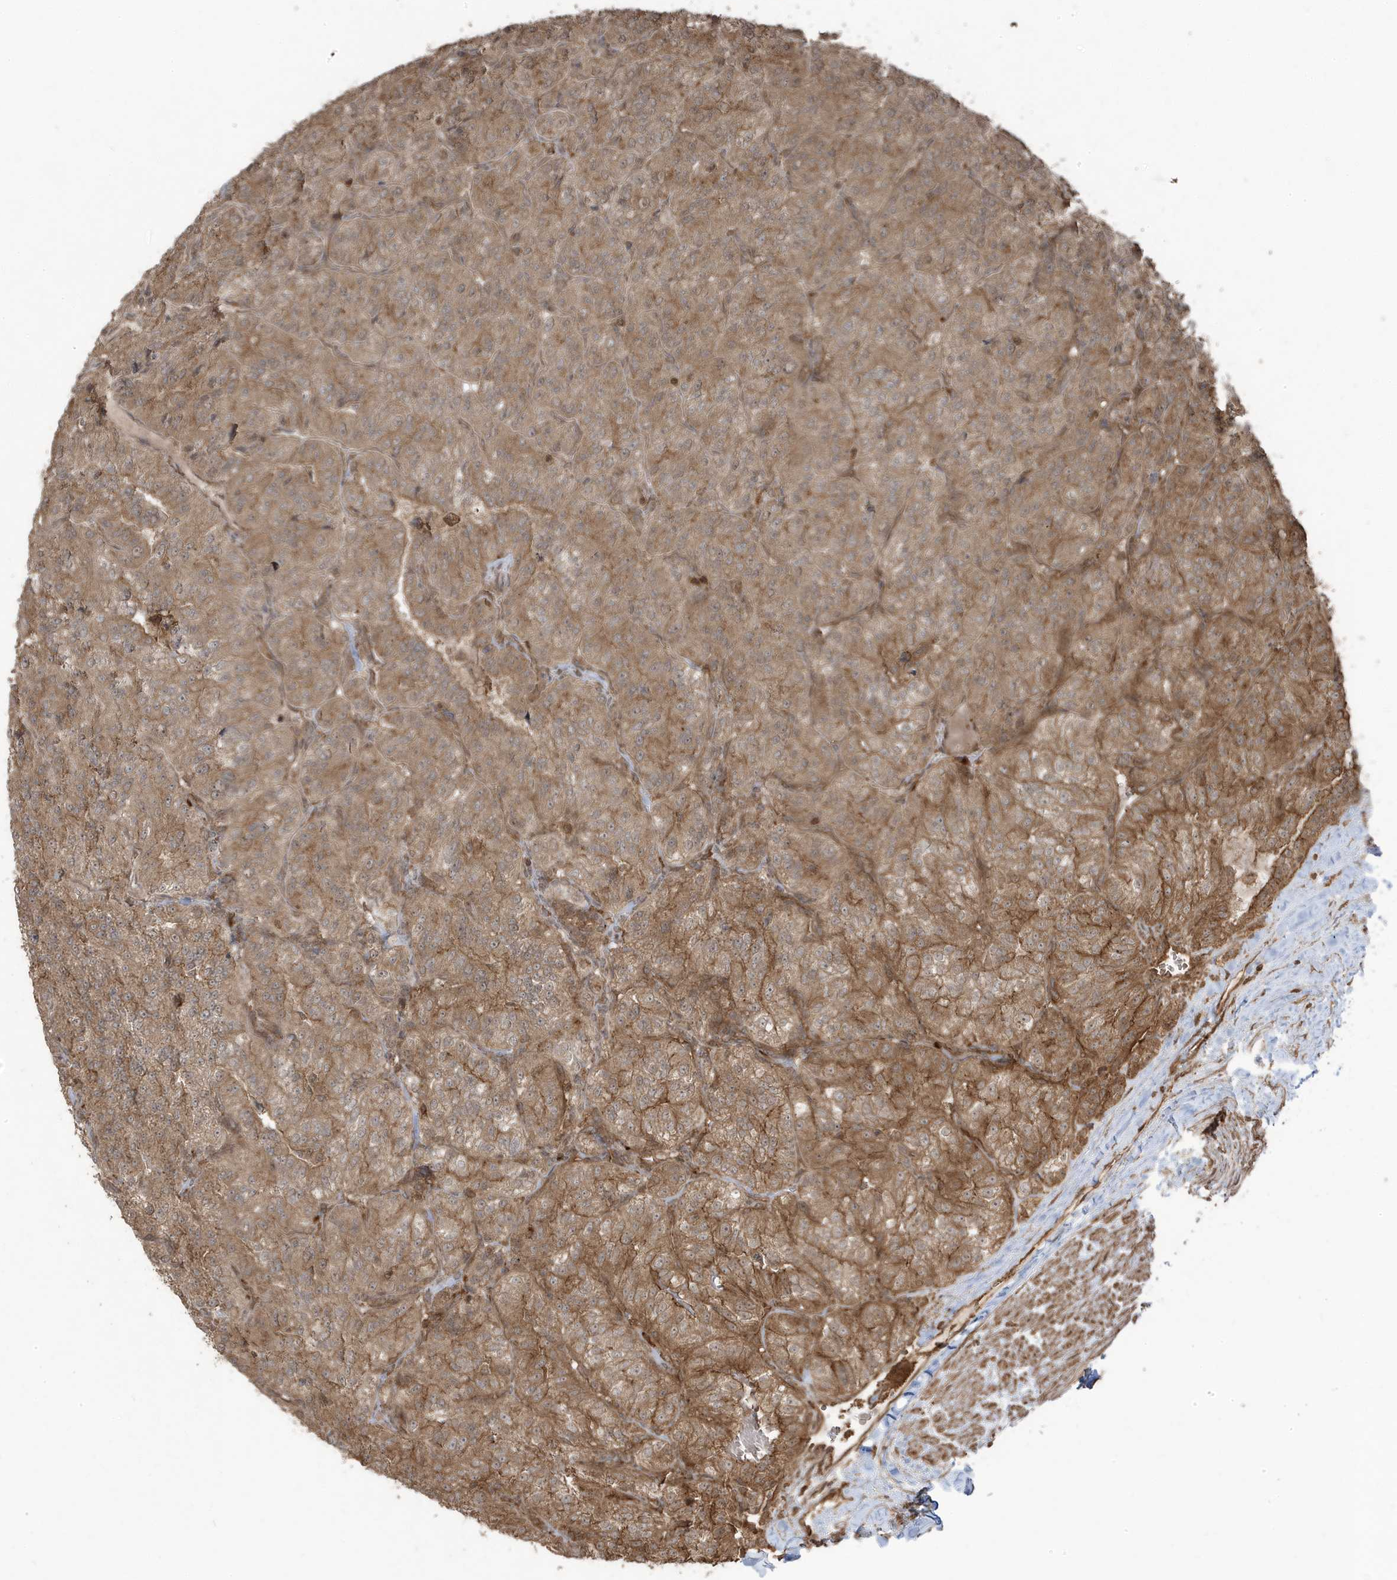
{"staining": {"intensity": "moderate", "quantity": ">75%", "location": "cytoplasmic/membranous"}, "tissue": "renal cancer", "cell_type": "Tumor cells", "image_type": "cancer", "snomed": [{"axis": "morphology", "description": "Adenocarcinoma, NOS"}, {"axis": "topography", "description": "Kidney"}], "caption": "Tumor cells reveal medium levels of moderate cytoplasmic/membranous expression in approximately >75% of cells in human adenocarcinoma (renal).", "gene": "ASAP1", "patient": {"sex": "female", "age": 63}}